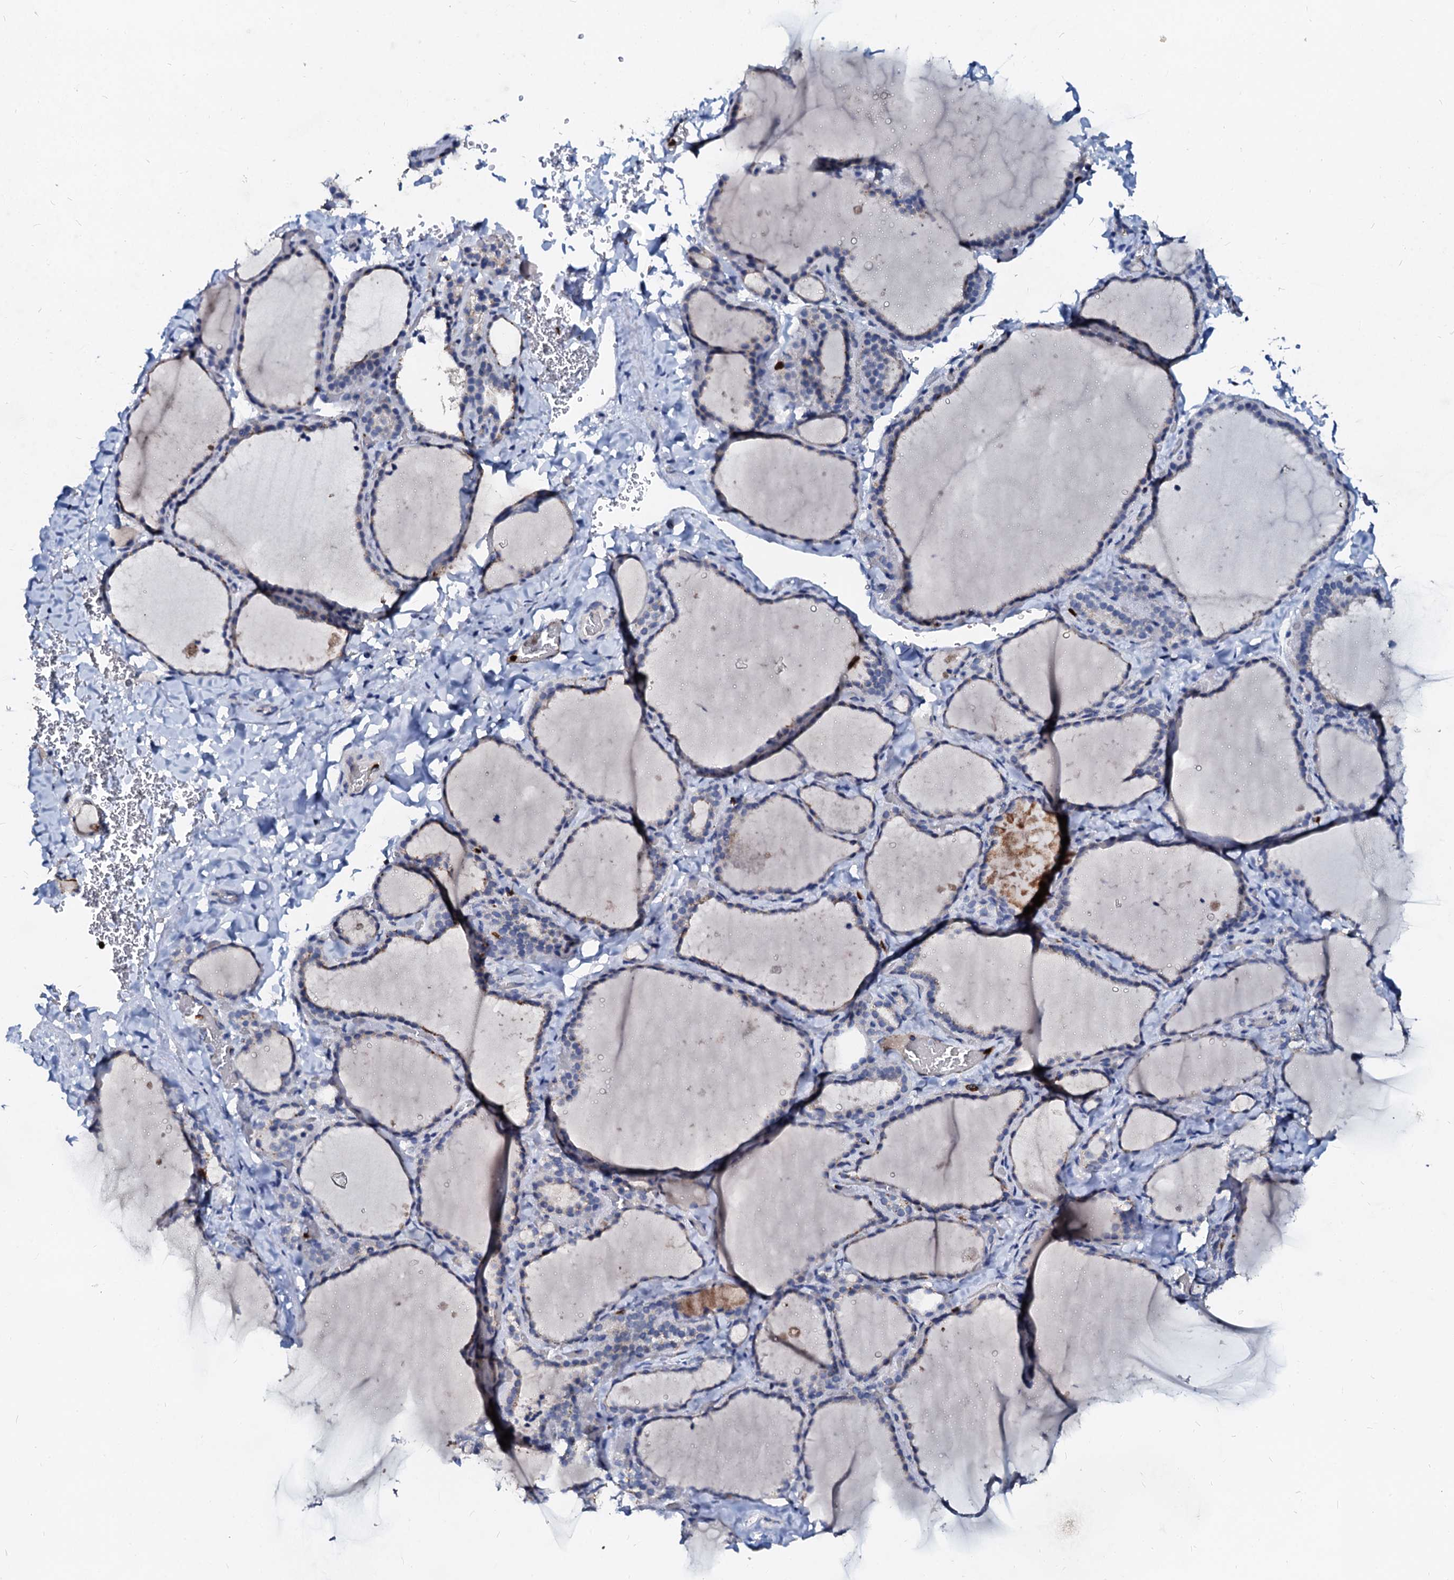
{"staining": {"intensity": "negative", "quantity": "none", "location": "none"}, "tissue": "thyroid gland", "cell_type": "Glandular cells", "image_type": "normal", "snomed": [{"axis": "morphology", "description": "Normal tissue, NOS"}, {"axis": "topography", "description": "Thyroid gland"}], "caption": "Immunohistochemistry (IHC) histopathology image of normal human thyroid gland stained for a protein (brown), which shows no positivity in glandular cells. (DAB immunohistochemistry, high magnification).", "gene": "RAB27A", "patient": {"sex": "female", "age": 22}}